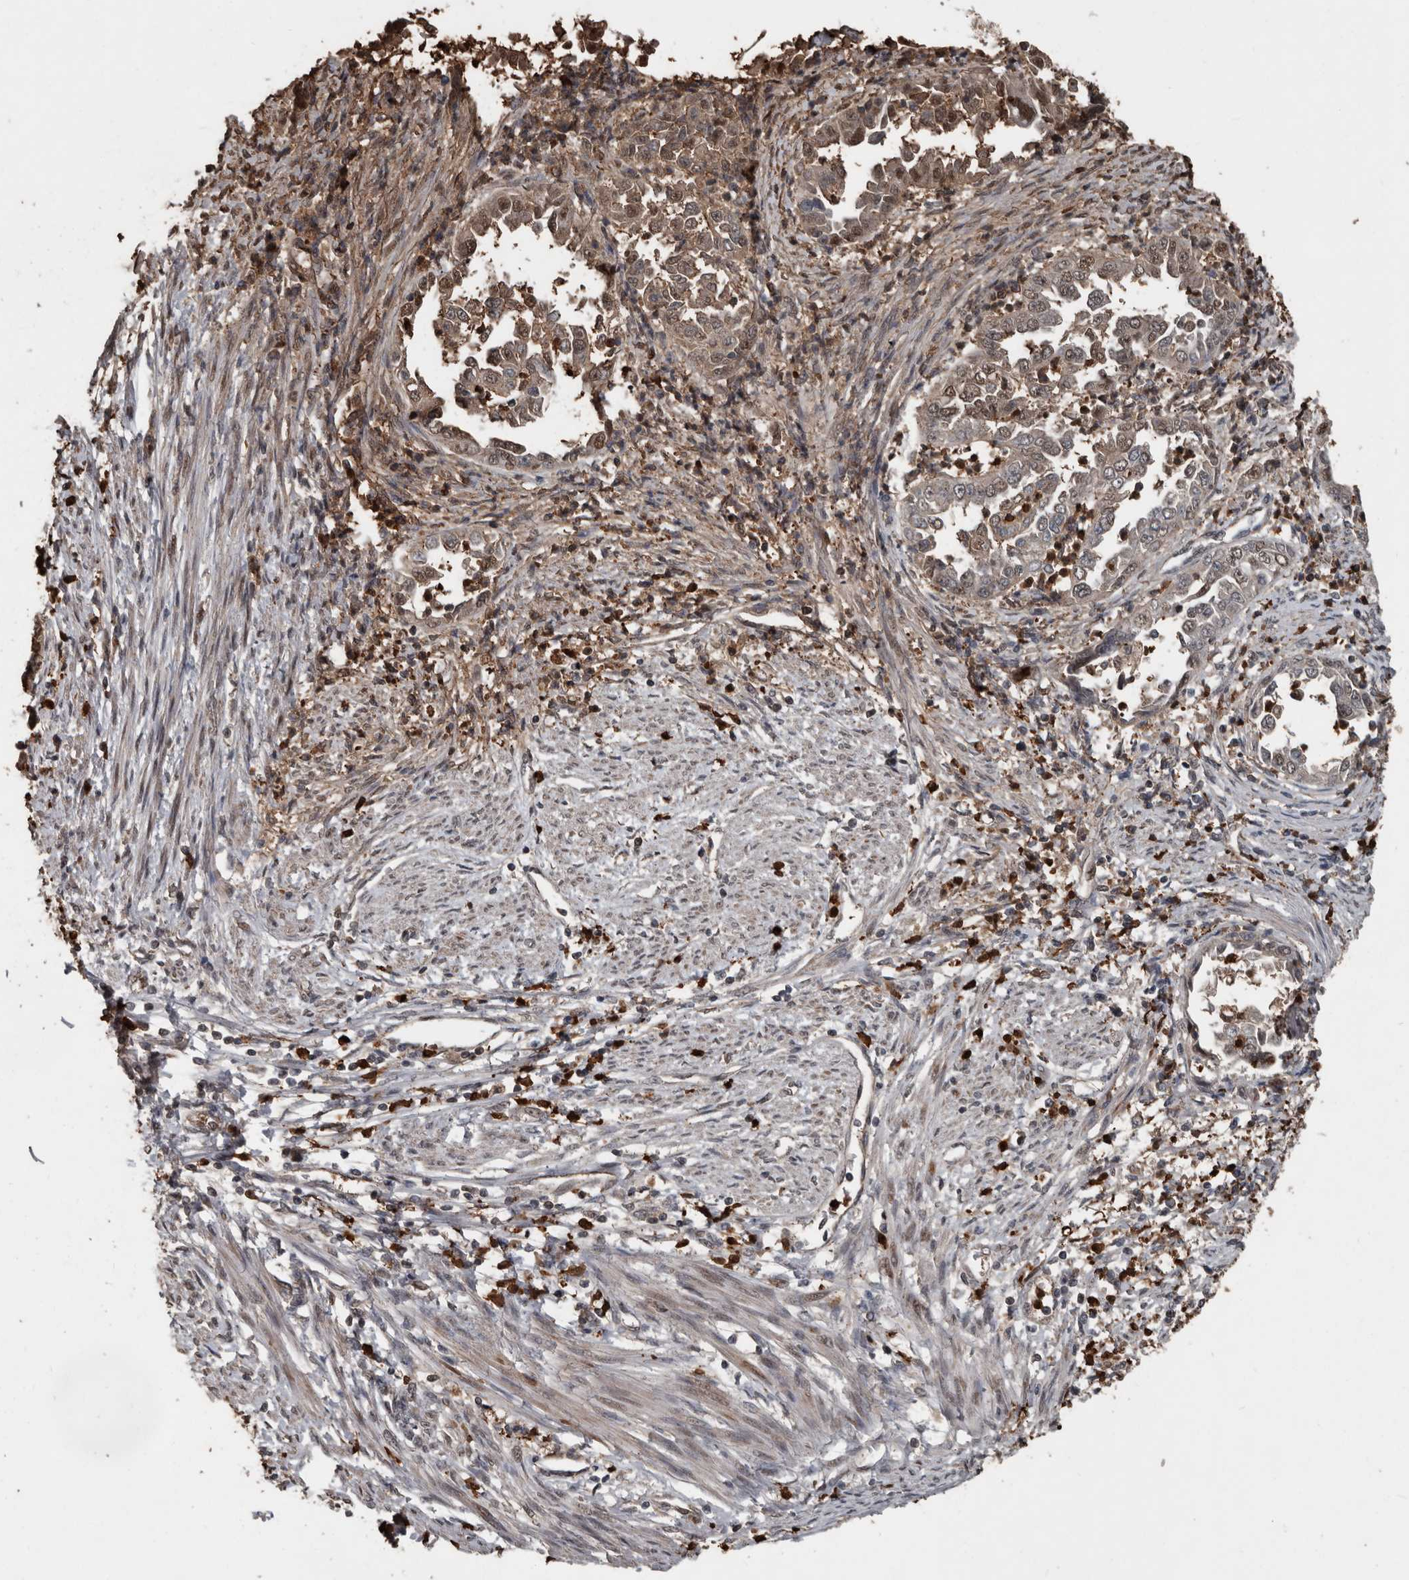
{"staining": {"intensity": "moderate", "quantity": ">75%", "location": "cytoplasmic/membranous,nuclear"}, "tissue": "endometrial cancer", "cell_type": "Tumor cells", "image_type": "cancer", "snomed": [{"axis": "morphology", "description": "Adenocarcinoma, NOS"}, {"axis": "topography", "description": "Endometrium"}], "caption": "Moderate cytoplasmic/membranous and nuclear staining for a protein is appreciated in approximately >75% of tumor cells of endometrial adenocarcinoma using immunohistochemistry (IHC).", "gene": "FSBP", "patient": {"sex": "female", "age": 85}}